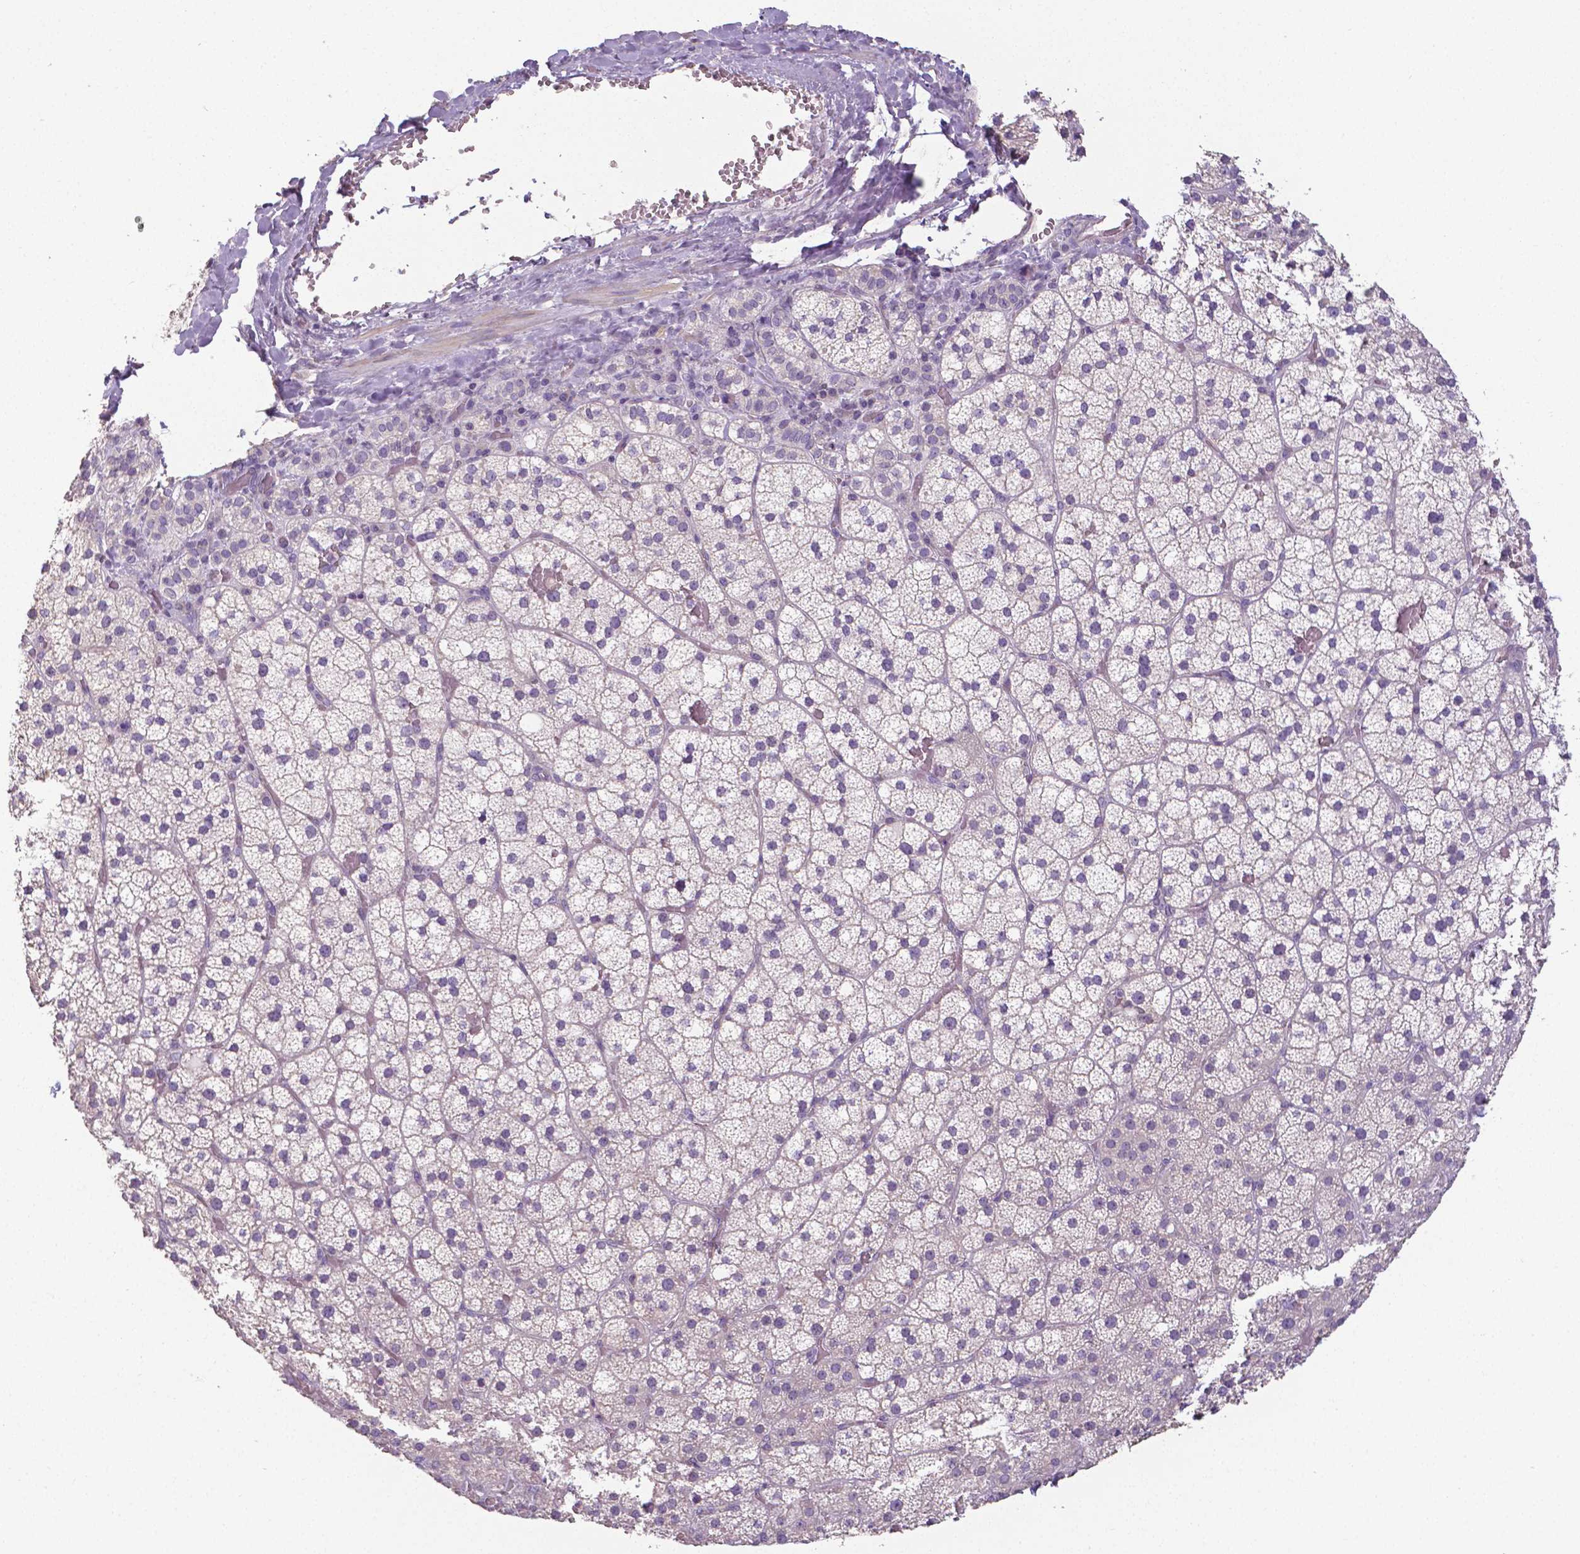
{"staining": {"intensity": "negative", "quantity": "none", "location": "none"}, "tissue": "adrenal gland", "cell_type": "Glandular cells", "image_type": "normal", "snomed": [{"axis": "morphology", "description": "Normal tissue, NOS"}, {"axis": "topography", "description": "Adrenal gland"}], "caption": "This is an immunohistochemistry image of unremarkable human adrenal gland. There is no staining in glandular cells.", "gene": "CRMP1", "patient": {"sex": "male", "age": 53}}